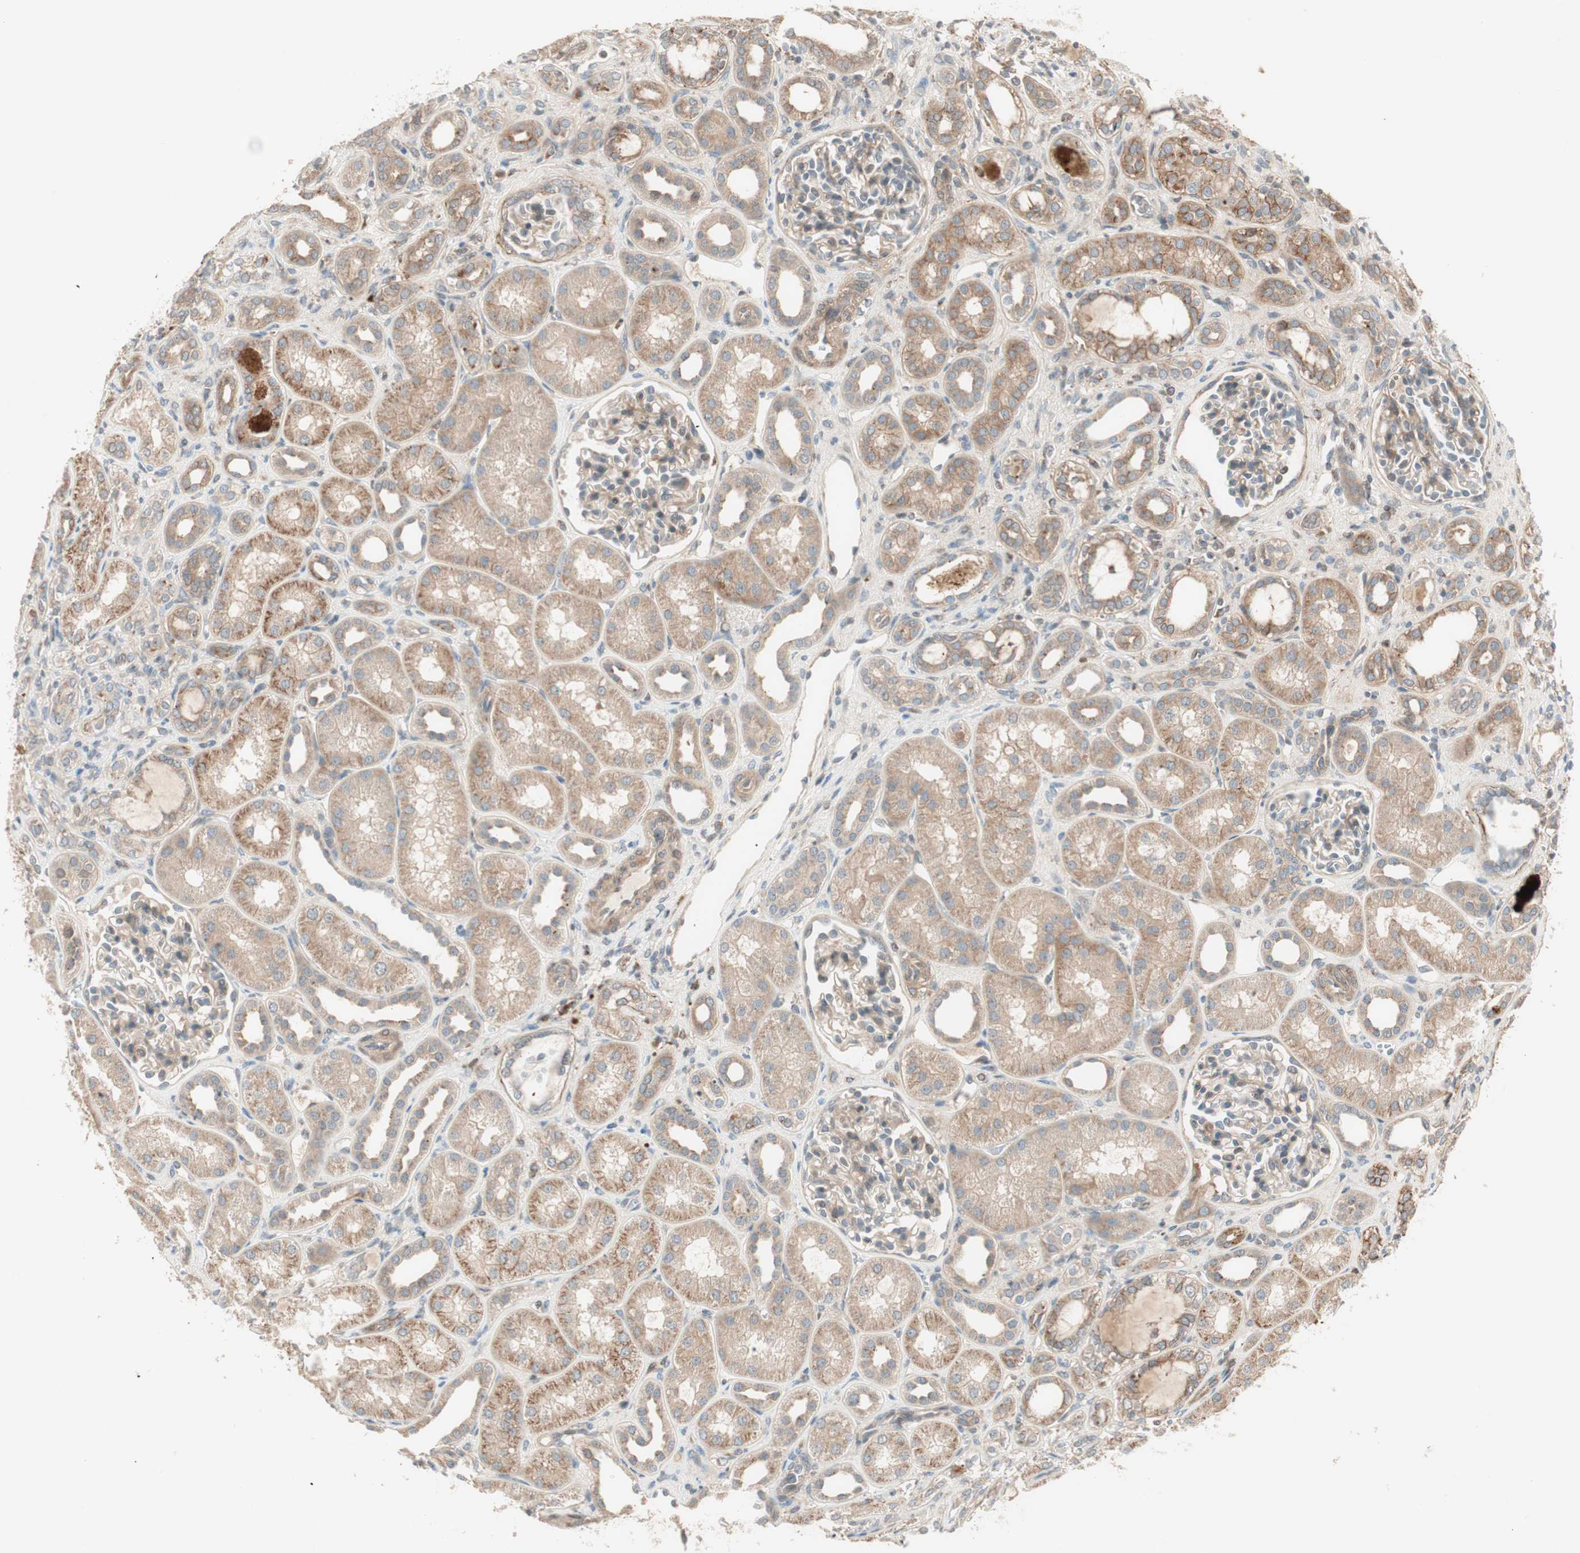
{"staining": {"intensity": "weak", "quantity": "25%-75%", "location": "cytoplasmic/membranous"}, "tissue": "kidney", "cell_type": "Cells in glomeruli", "image_type": "normal", "snomed": [{"axis": "morphology", "description": "Normal tissue, NOS"}, {"axis": "topography", "description": "Kidney"}], "caption": "Cells in glomeruli show low levels of weak cytoplasmic/membranous expression in approximately 25%-75% of cells in benign kidney. (Stains: DAB (3,3'-diaminobenzidine) in brown, nuclei in blue, Microscopy: brightfield microscopy at high magnification).", "gene": "SFRP1", "patient": {"sex": "male", "age": 7}}